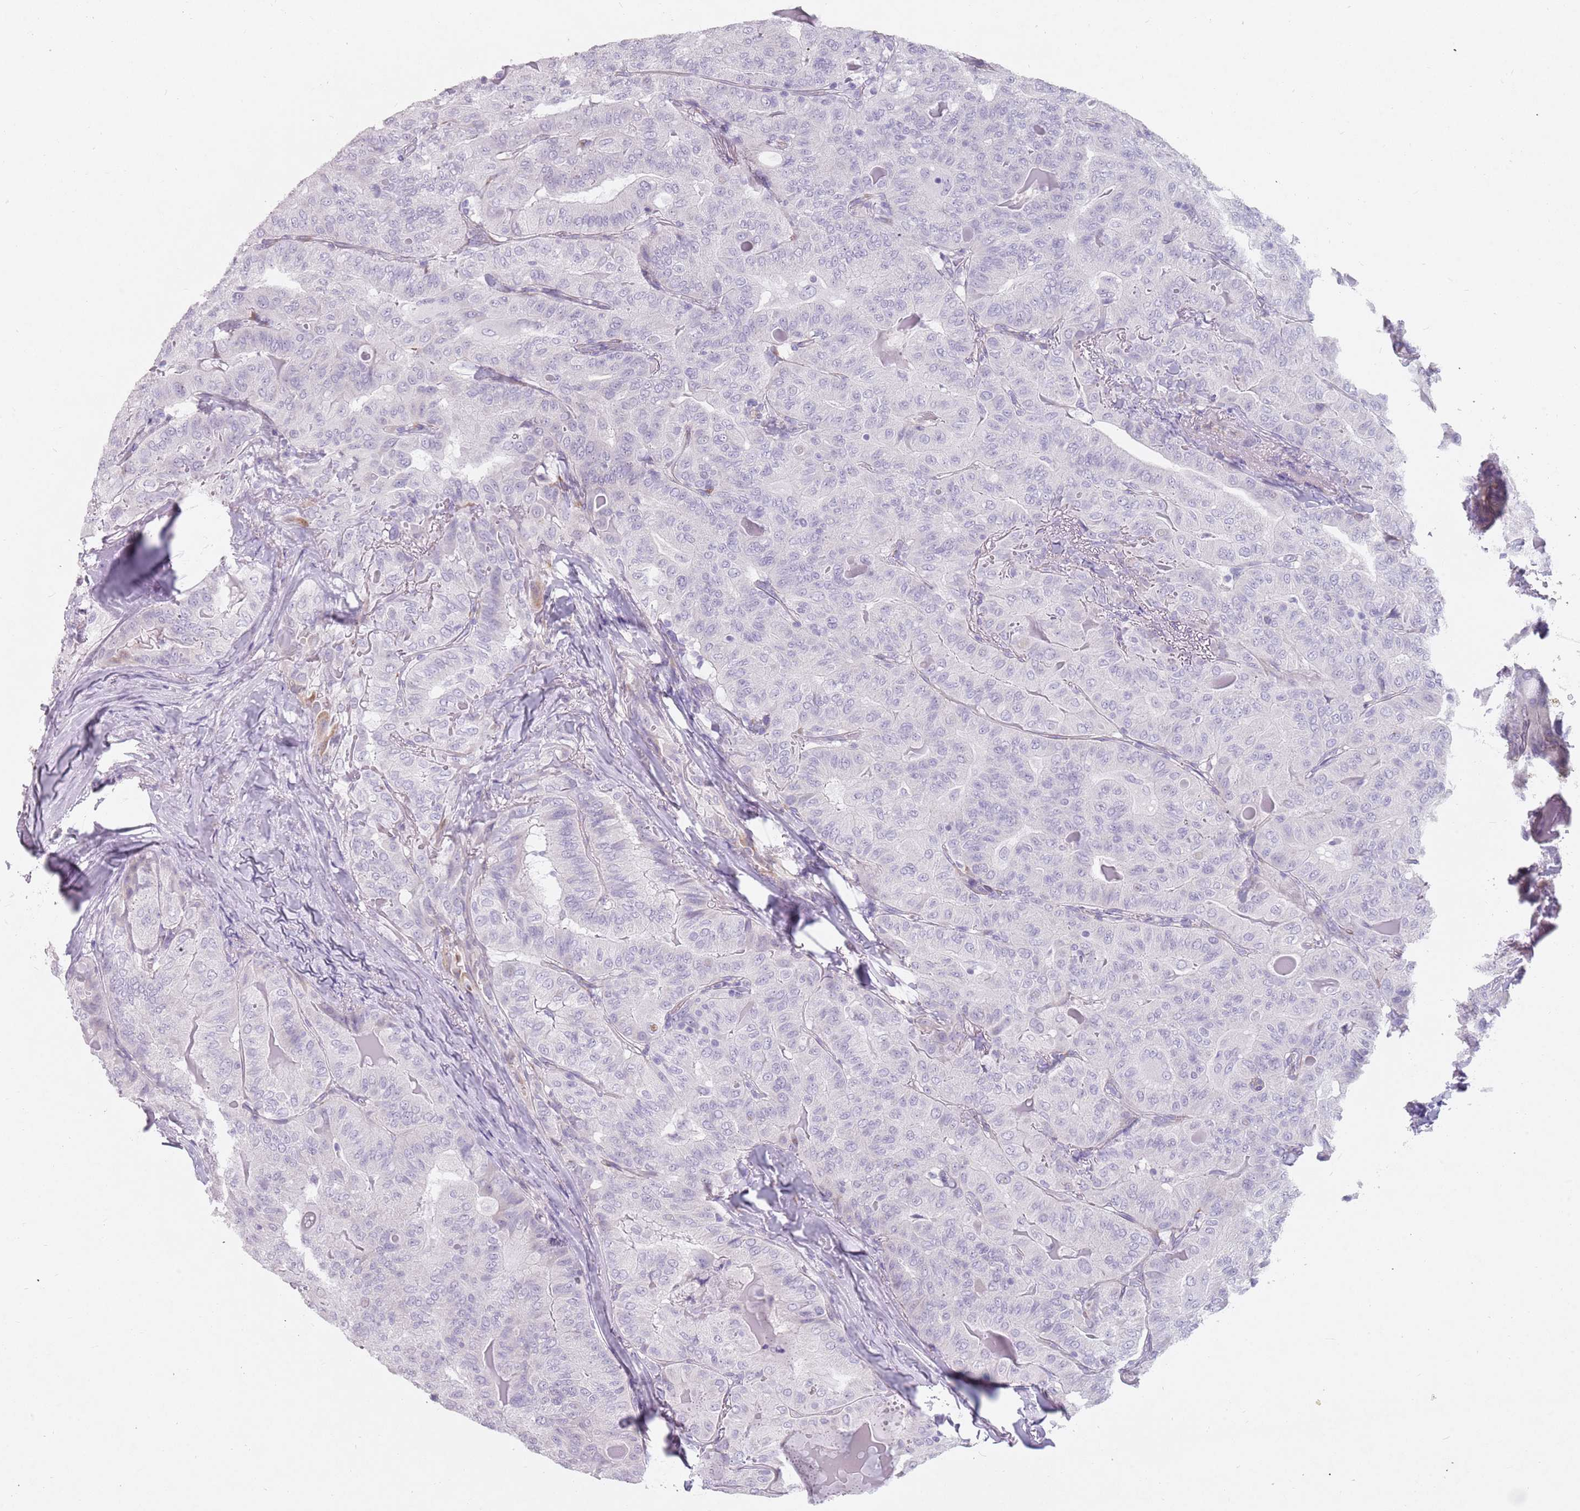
{"staining": {"intensity": "negative", "quantity": "none", "location": "none"}, "tissue": "thyroid cancer", "cell_type": "Tumor cells", "image_type": "cancer", "snomed": [{"axis": "morphology", "description": "Papillary adenocarcinoma, NOS"}, {"axis": "topography", "description": "Thyroid gland"}], "caption": "Tumor cells are negative for brown protein staining in thyroid cancer (papillary adenocarcinoma).", "gene": "DDX4", "patient": {"sex": "female", "age": 68}}